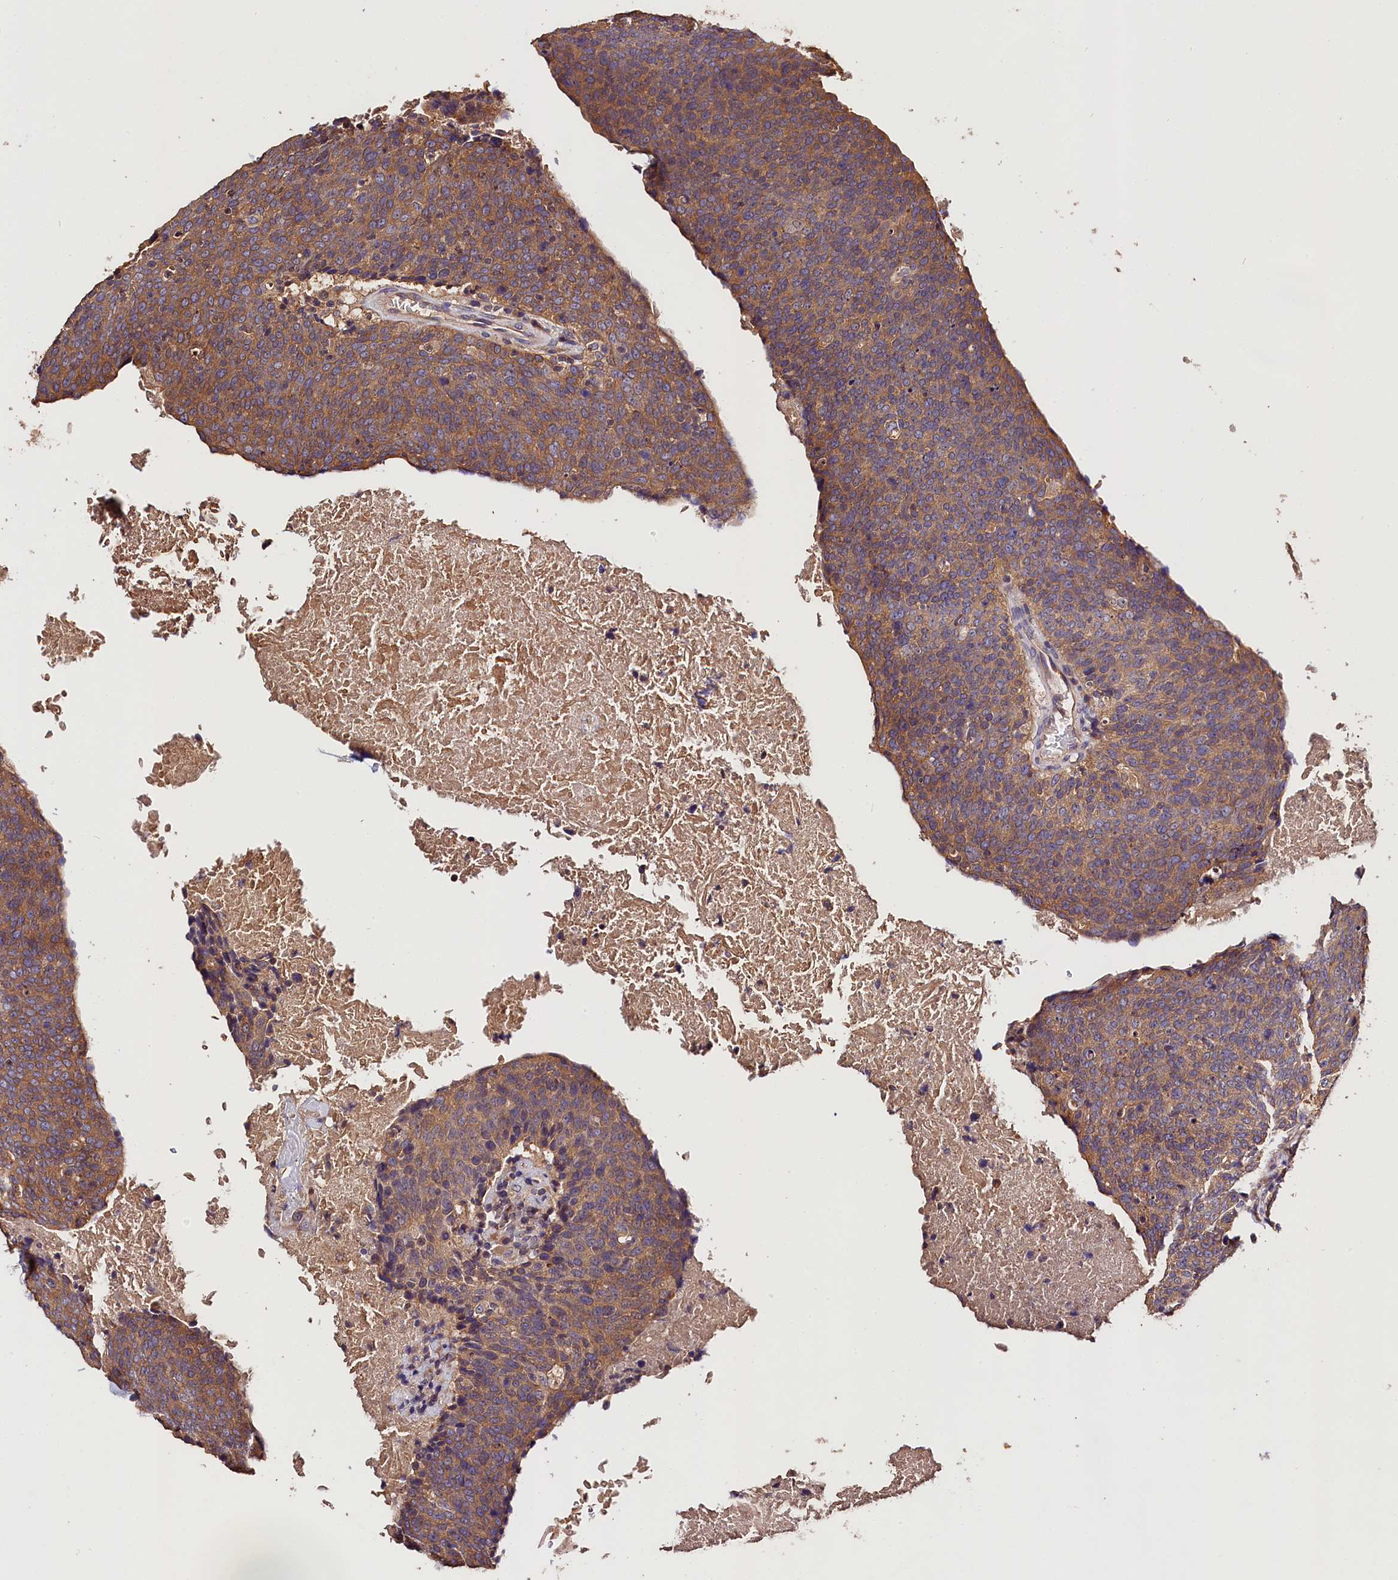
{"staining": {"intensity": "moderate", "quantity": ">75%", "location": "cytoplasmic/membranous"}, "tissue": "head and neck cancer", "cell_type": "Tumor cells", "image_type": "cancer", "snomed": [{"axis": "morphology", "description": "Squamous cell carcinoma, NOS"}, {"axis": "morphology", "description": "Squamous cell carcinoma, metastatic, NOS"}, {"axis": "topography", "description": "Lymph node"}, {"axis": "topography", "description": "Head-Neck"}], "caption": "Immunohistochemical staining of squamous cell carcinoma (head and neck) demonstrates moderate cytoplasmic/membranous protein staining in approximately >75% of tumor cells. Using DAB (3,3'-diaminobenzidine) (brown) and hematoxylin (blue) stains, captured at high magnification using brightfield microscopy.", "gene": "OAS3", "patient": {"sex": "male", "age": 62}}